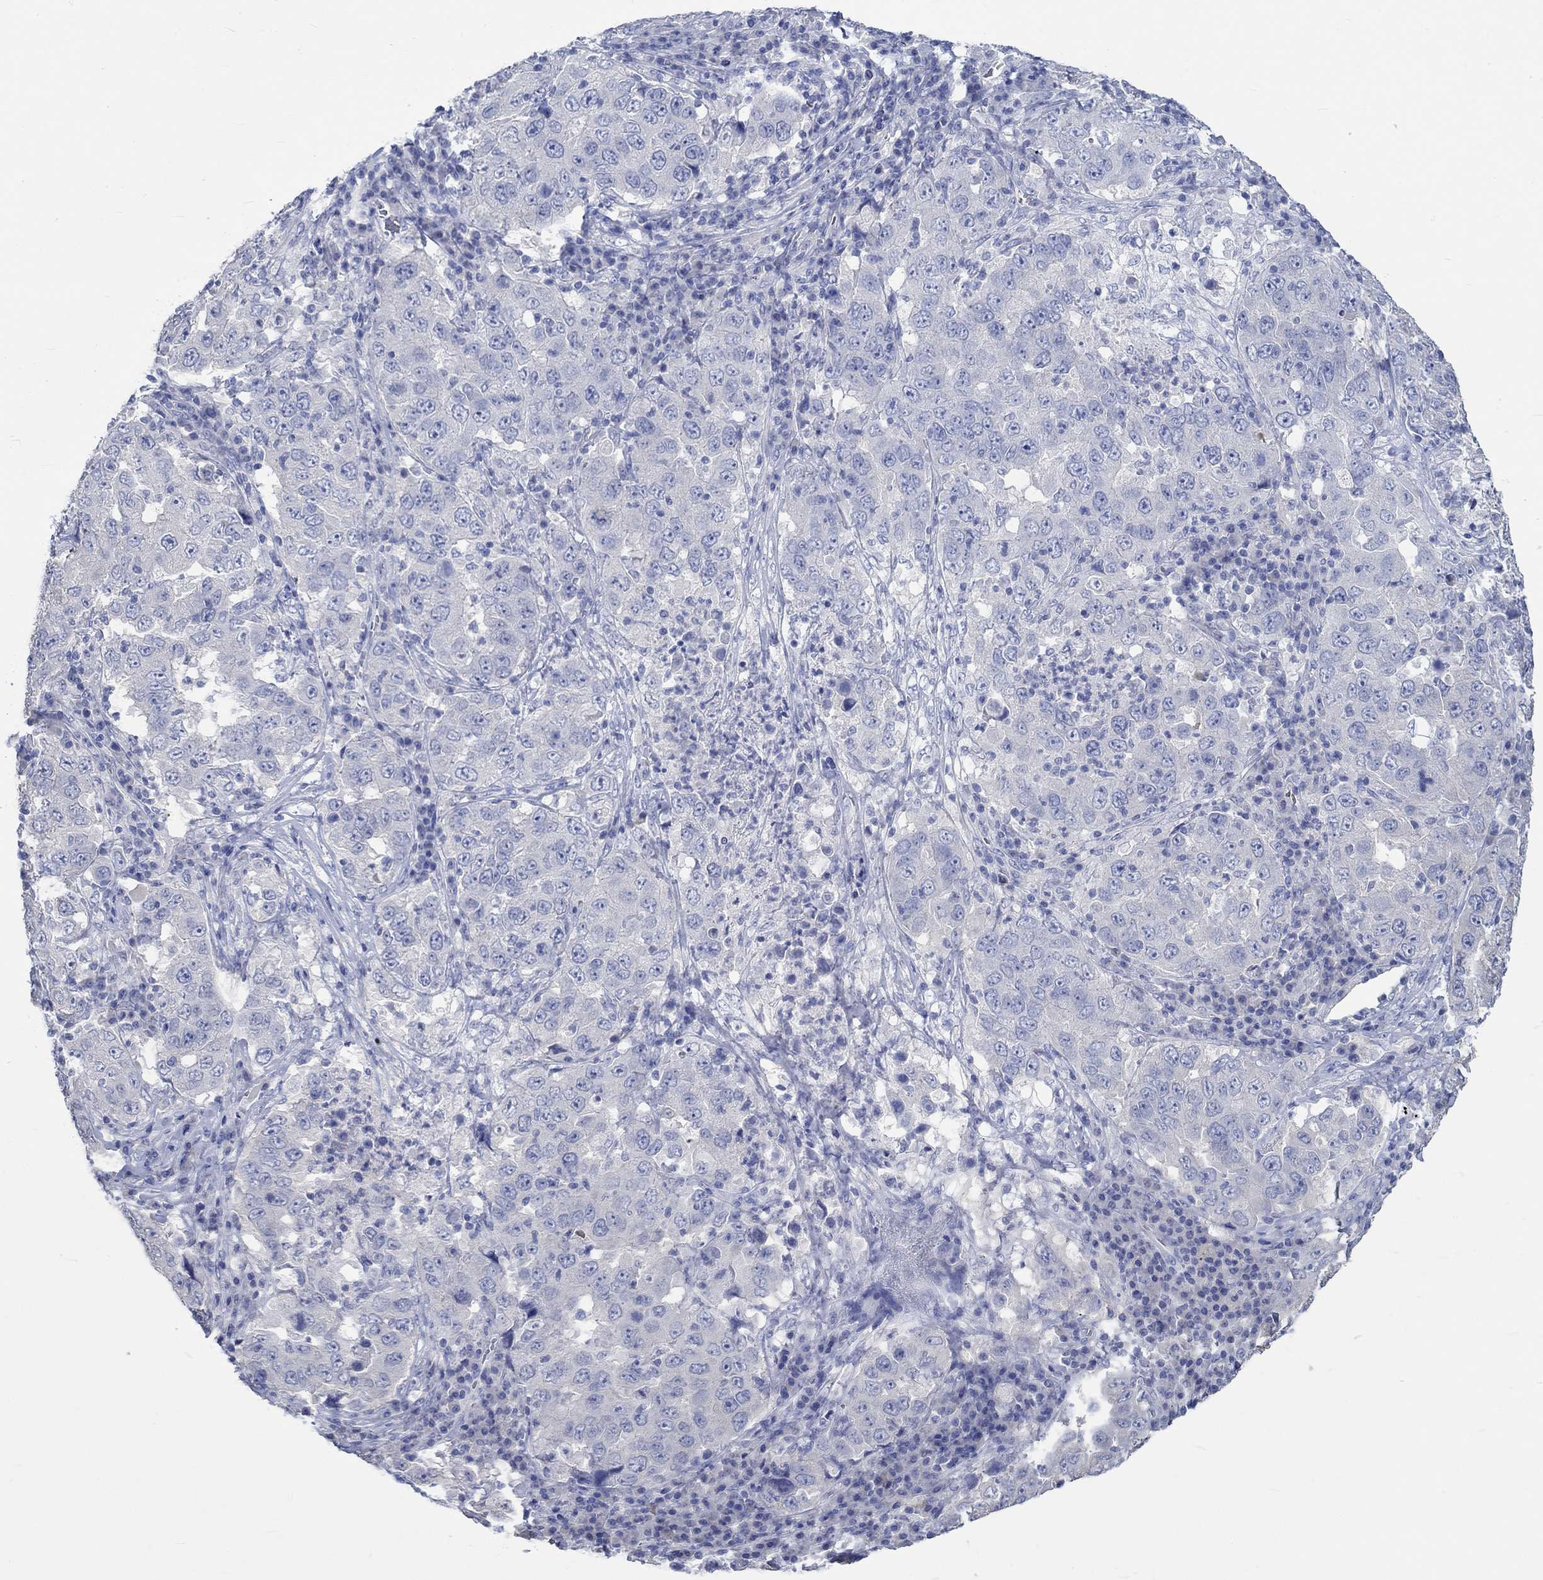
{"staining": {"intensity": "negative", "quantity": "none", "location": "none"}, "tissue": "lung cancer", "cell_type": "Tumor cells", "image_type": "cancer", "snomed": [{"axis": "morphology", "description": "Adenocarcinoma, NOS"}, {"axis": "topography", "description": "Lung"}], "caption": "Human lung adenocarcinoma stained for a protein using immunohistochemistry shows no expression in tumor cells.", "gene": "KCNA1", "patient": {"sex": "male", "age": 73}}